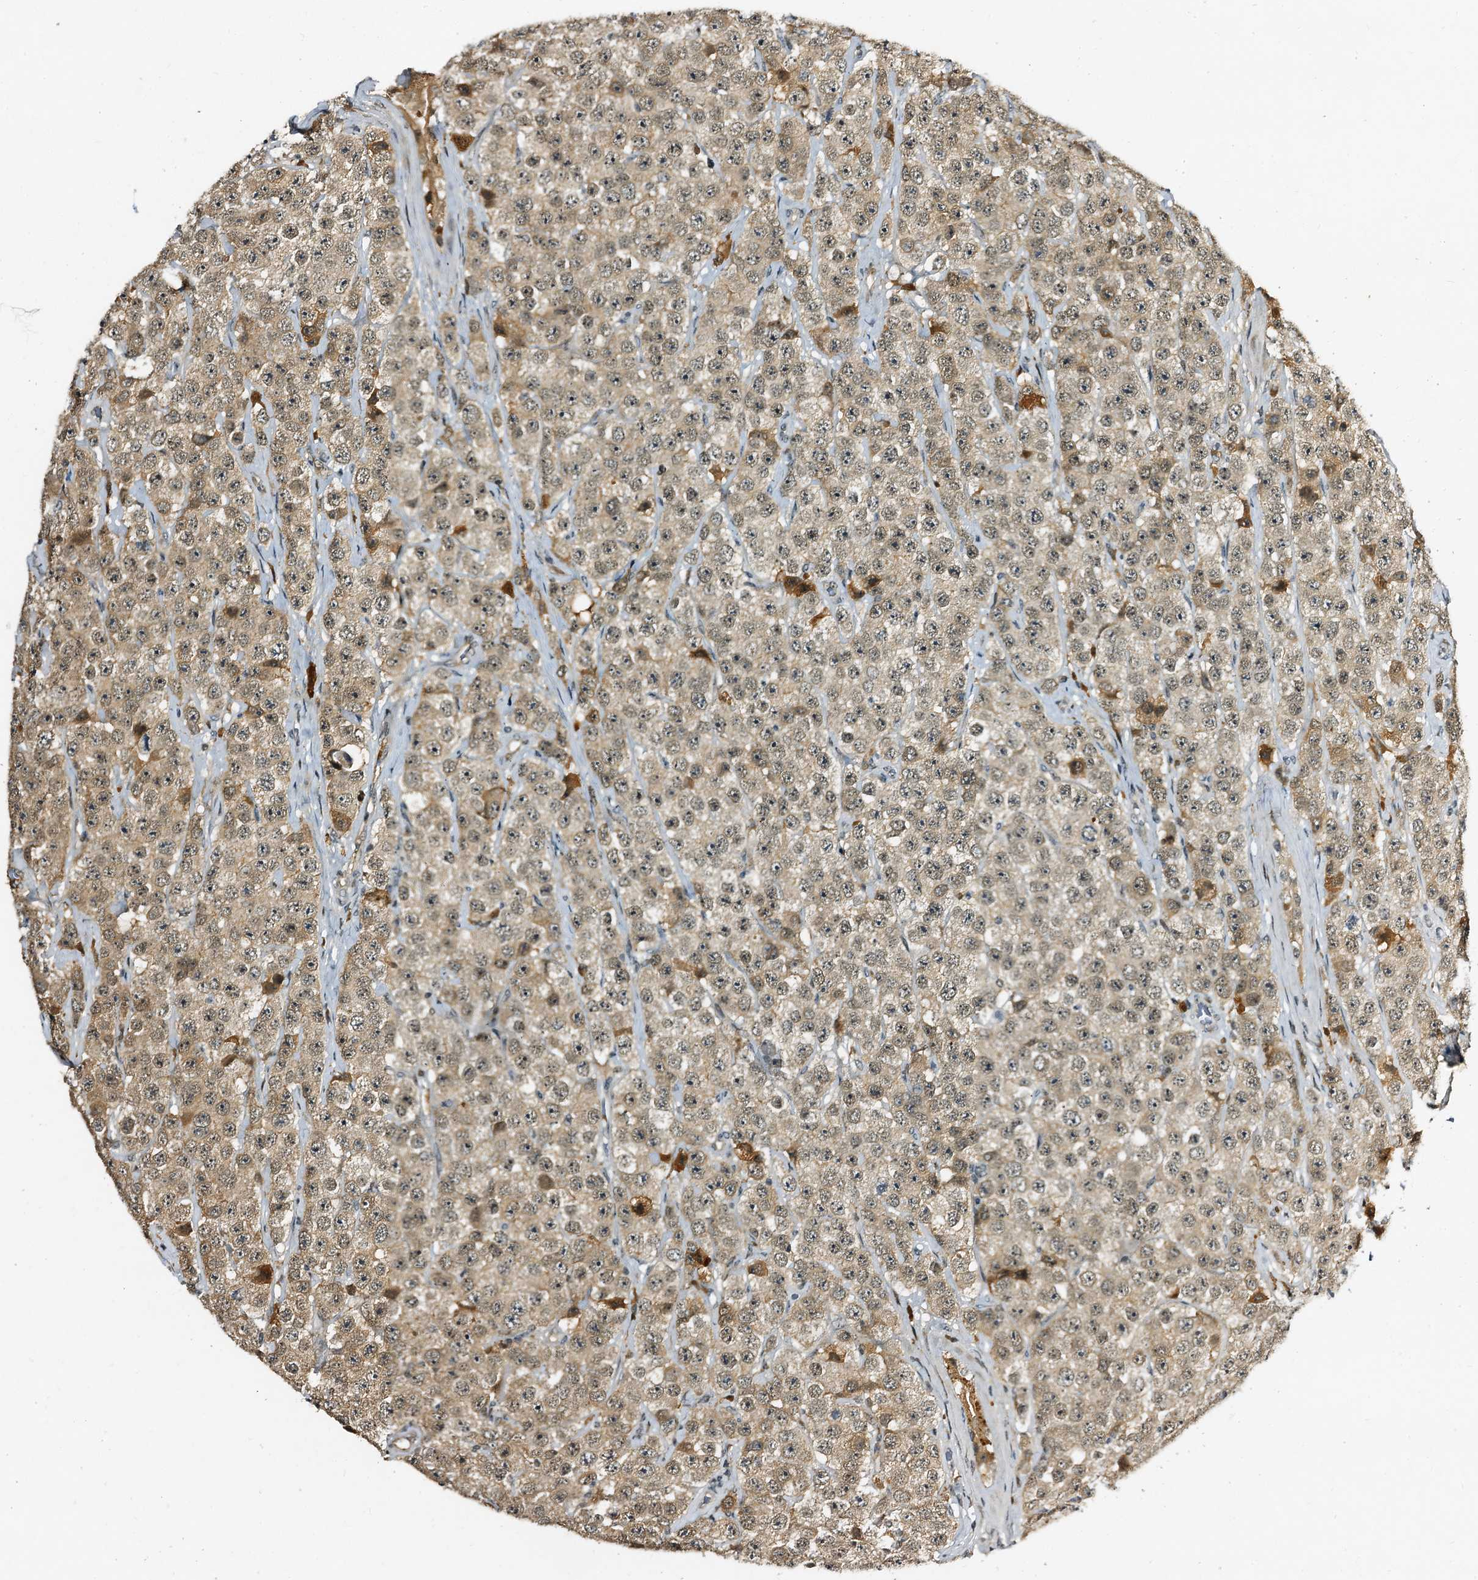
{"staining": {"intensity": "moderate", "quantity": "25%-75%", "location": "cytoplasmic/membranous,nuclear"}, "tissue": "testis cancer", "cell_type": "Tumor cells", "image_type": "cancer", "snomed": [{"axis": "morphology", "description": "Seminoma, NOS"}, {"axis": "topography", "description": "Testis"}], "caption": "The photomicrograph demonstrates immunohistochemical staining of seminoma (testis). There is moderate cytoplasmic/membranous and nuclear expression is identified in about 25%-75% of tumor cells. (IHC, brightfield microscopy, high magnification).", "gene": "TRAPPC4", "patient": {"sex": "male", "age": 28}}